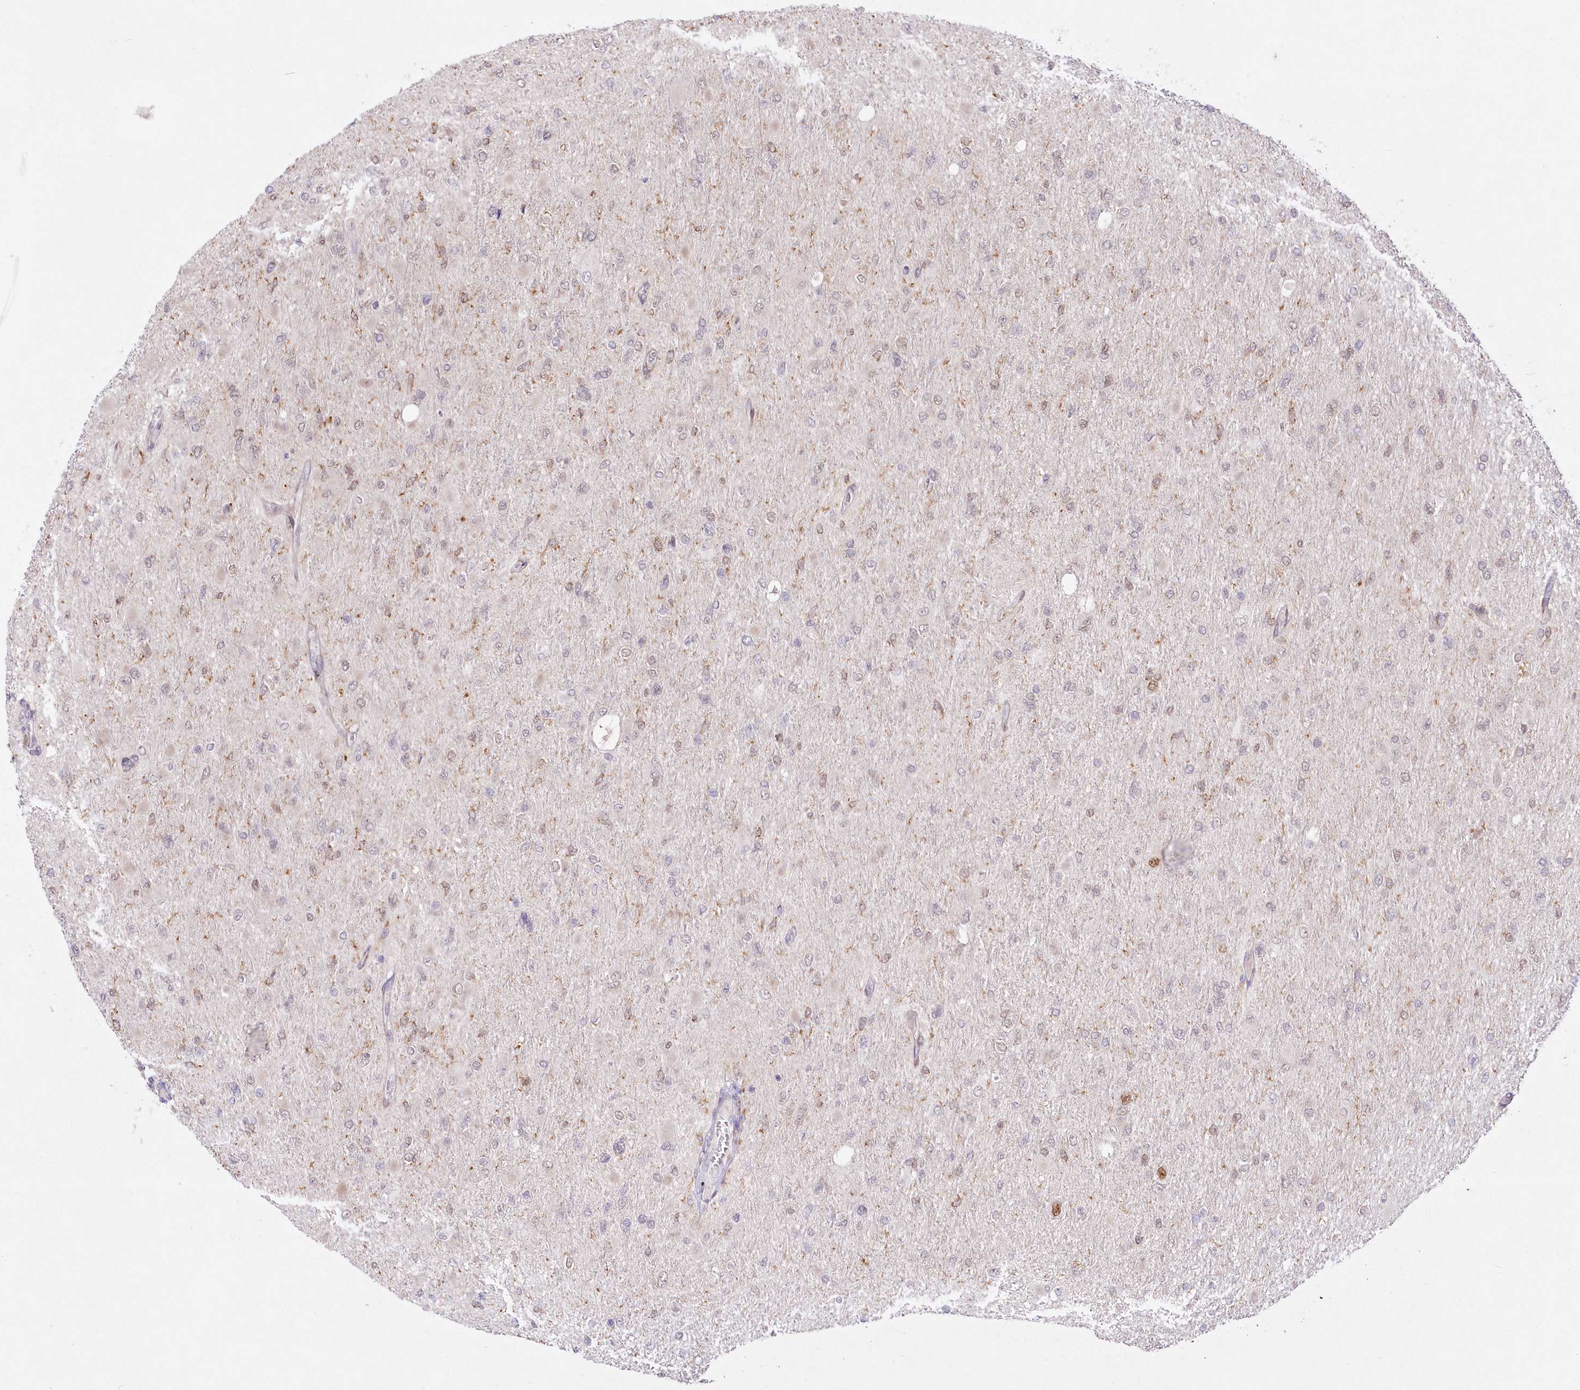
{"staining": {"intensity": "weak", "quantity": "<25%", "location": "nuclear"}, "tissue": "glioma", "cell_type": "Tumor cells", "image_type": "cancer", "snomed": [{"axis": "morphology", "description": "Glioma, malignant, High grade"}, {"axis": "topography", "description": "Cerebral cortex"}], "caption": "Tumor cells show no significant positivity in malignant glioma (high-grade).", "gene": "LDB1", "patient": {"sex": "female", "age": 36}}